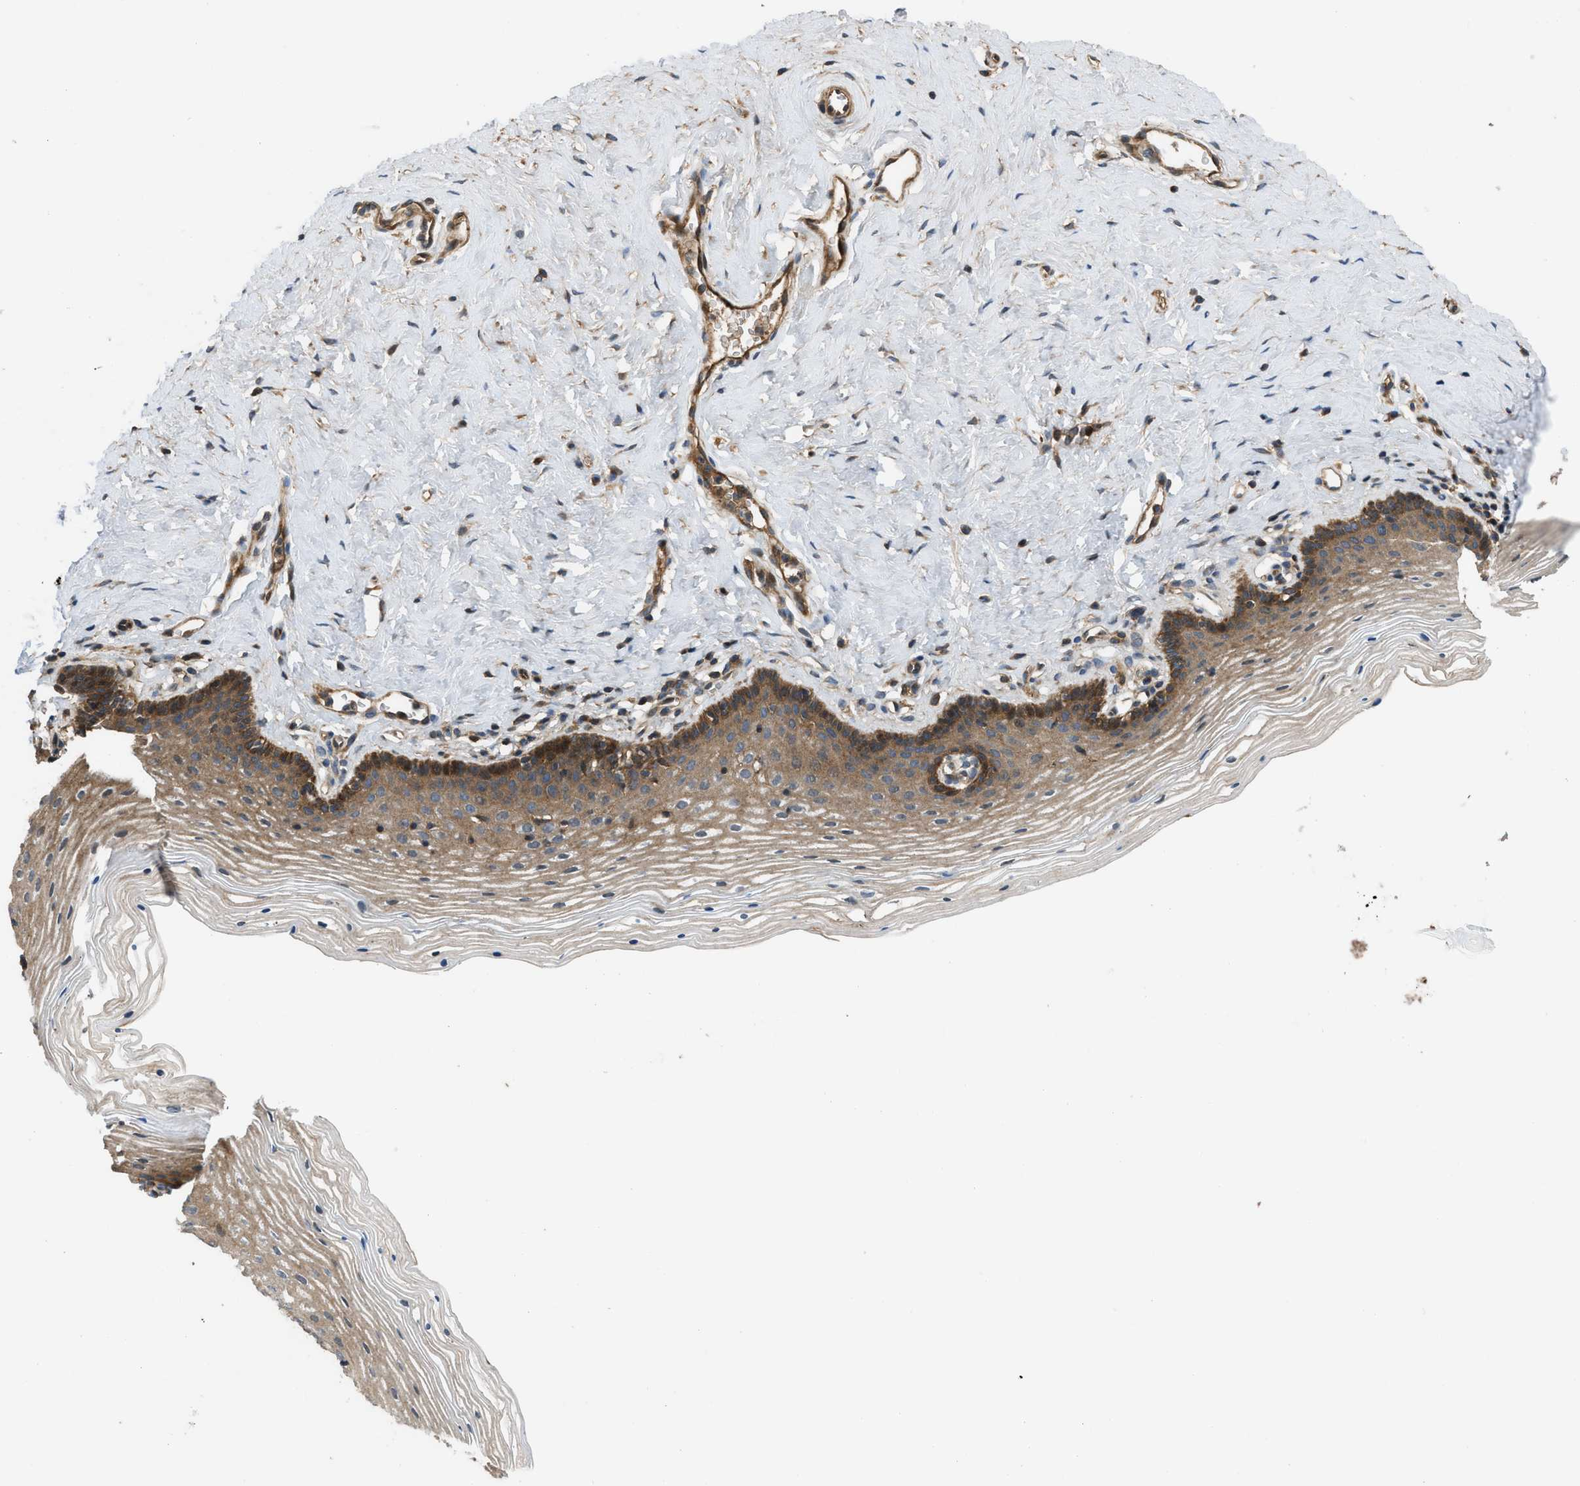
{"staining": {"intensity": "moderate", "quantity": ">75%", "location": "cytoplasmic/membranous"}, "tissue": "vagina", "cell_type": "Squamous epithelial cells", "image_type": "normal", "snomed": [{"axis": "morphology", "description": "Normal tissue, NOS"}, {"axis": "topography", "description": "Vagina"}], "caption": "Protein expression analysis of unremarkable vagina demonstrates moderate cytoplasmic/membranous positivity in approximately >75% of squamous epithelial cells.", "gene": "CNNM3", "patient": {"sex": "female", "age": 32}}